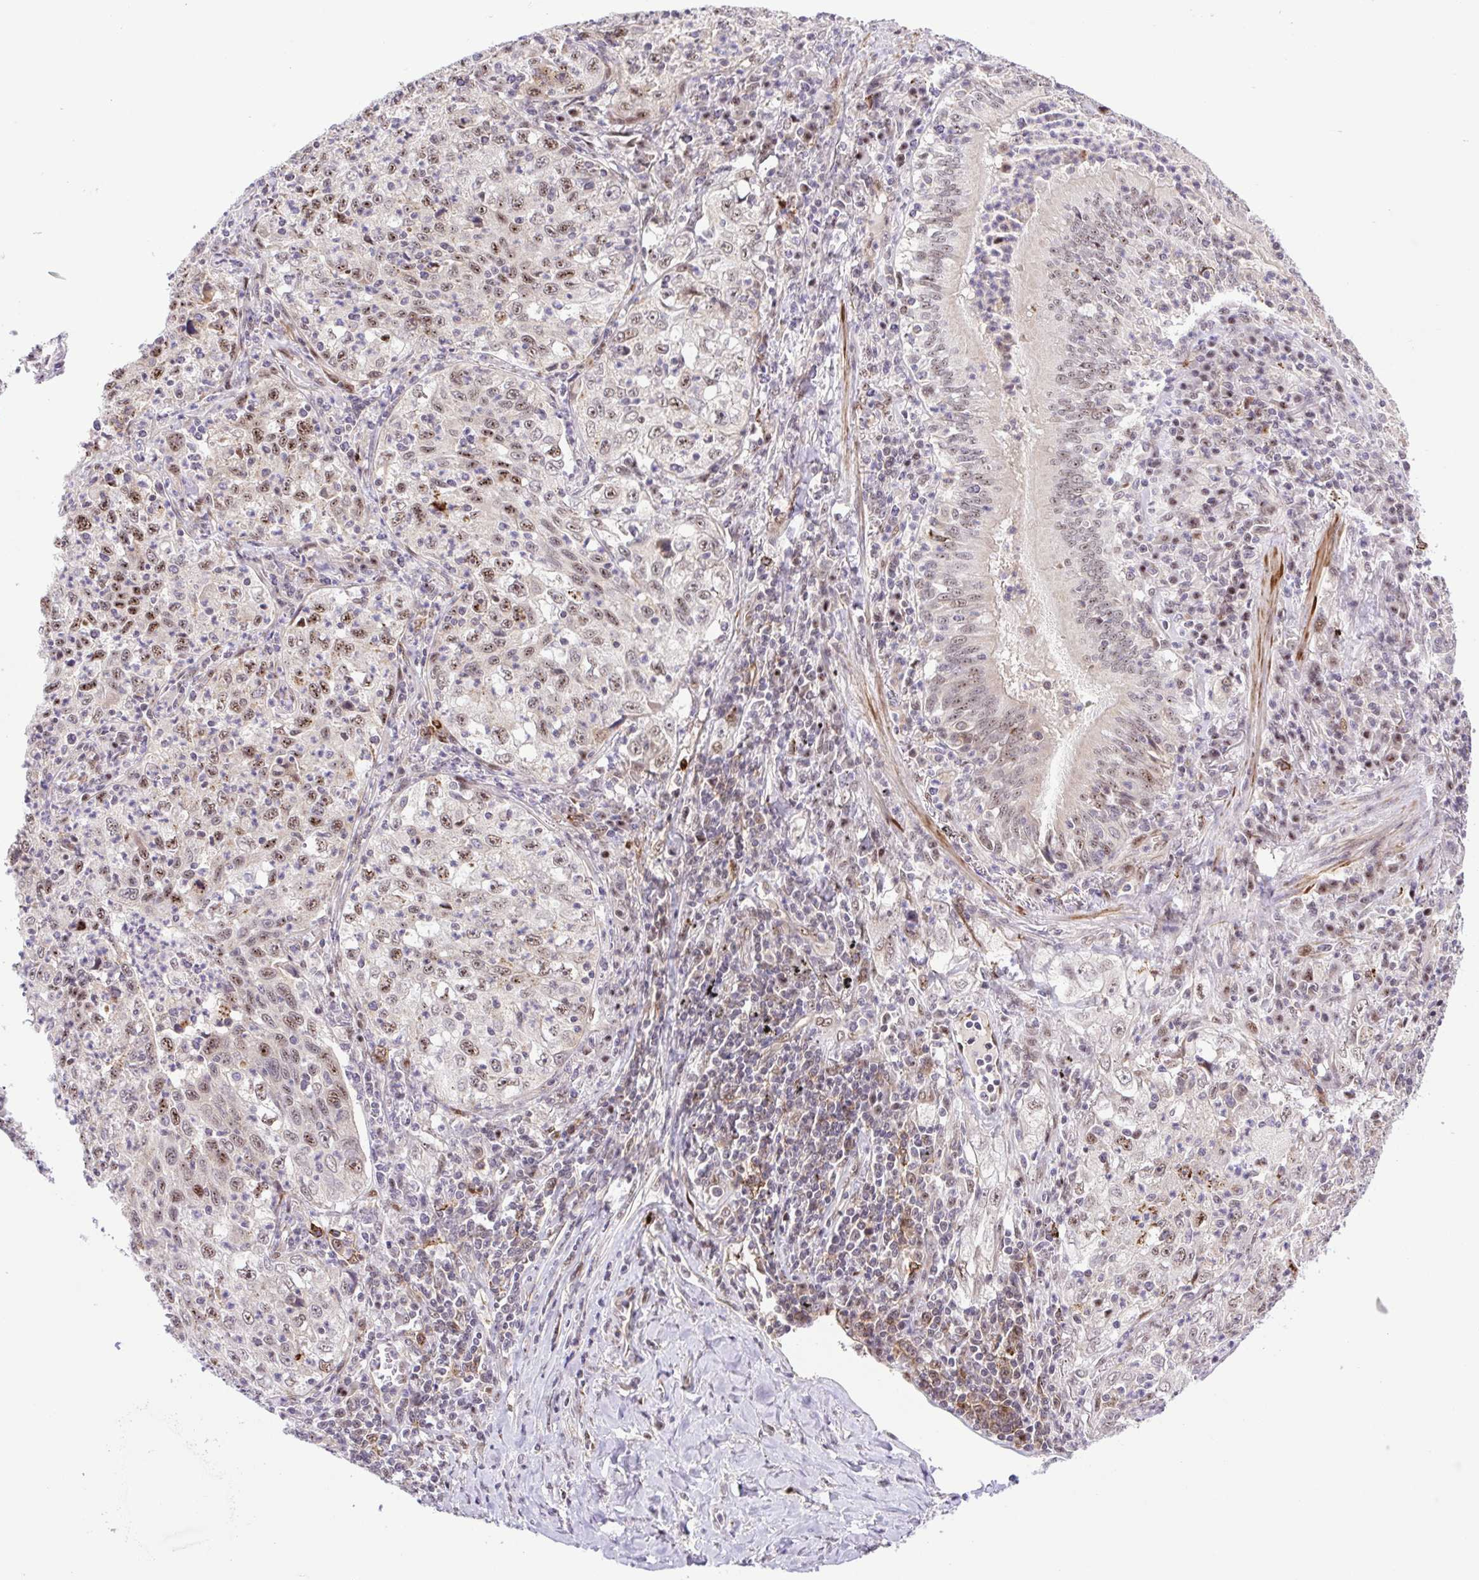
{"staining": {"intensity": "weak", "quantity": "25%-75%", "location": "nuclear"}, "tissue": "lung cancer", "cell_type": "Tumor cells", "image_type": "cancer", "snomed": [{"axis": "morphology", "description": "Squamous cell carcinoma, NOS"}, {"axis": "topography", "description": "Lung"}], "caption": "High-power microscopy captured an immunohistochemistry image of squamous cell carcinoma (lung), revealing weak nuclear staining in approximately 25%-75% of tumor cells.", "gene": "ERG", "patient": {"sex": "male", "age": 71}}